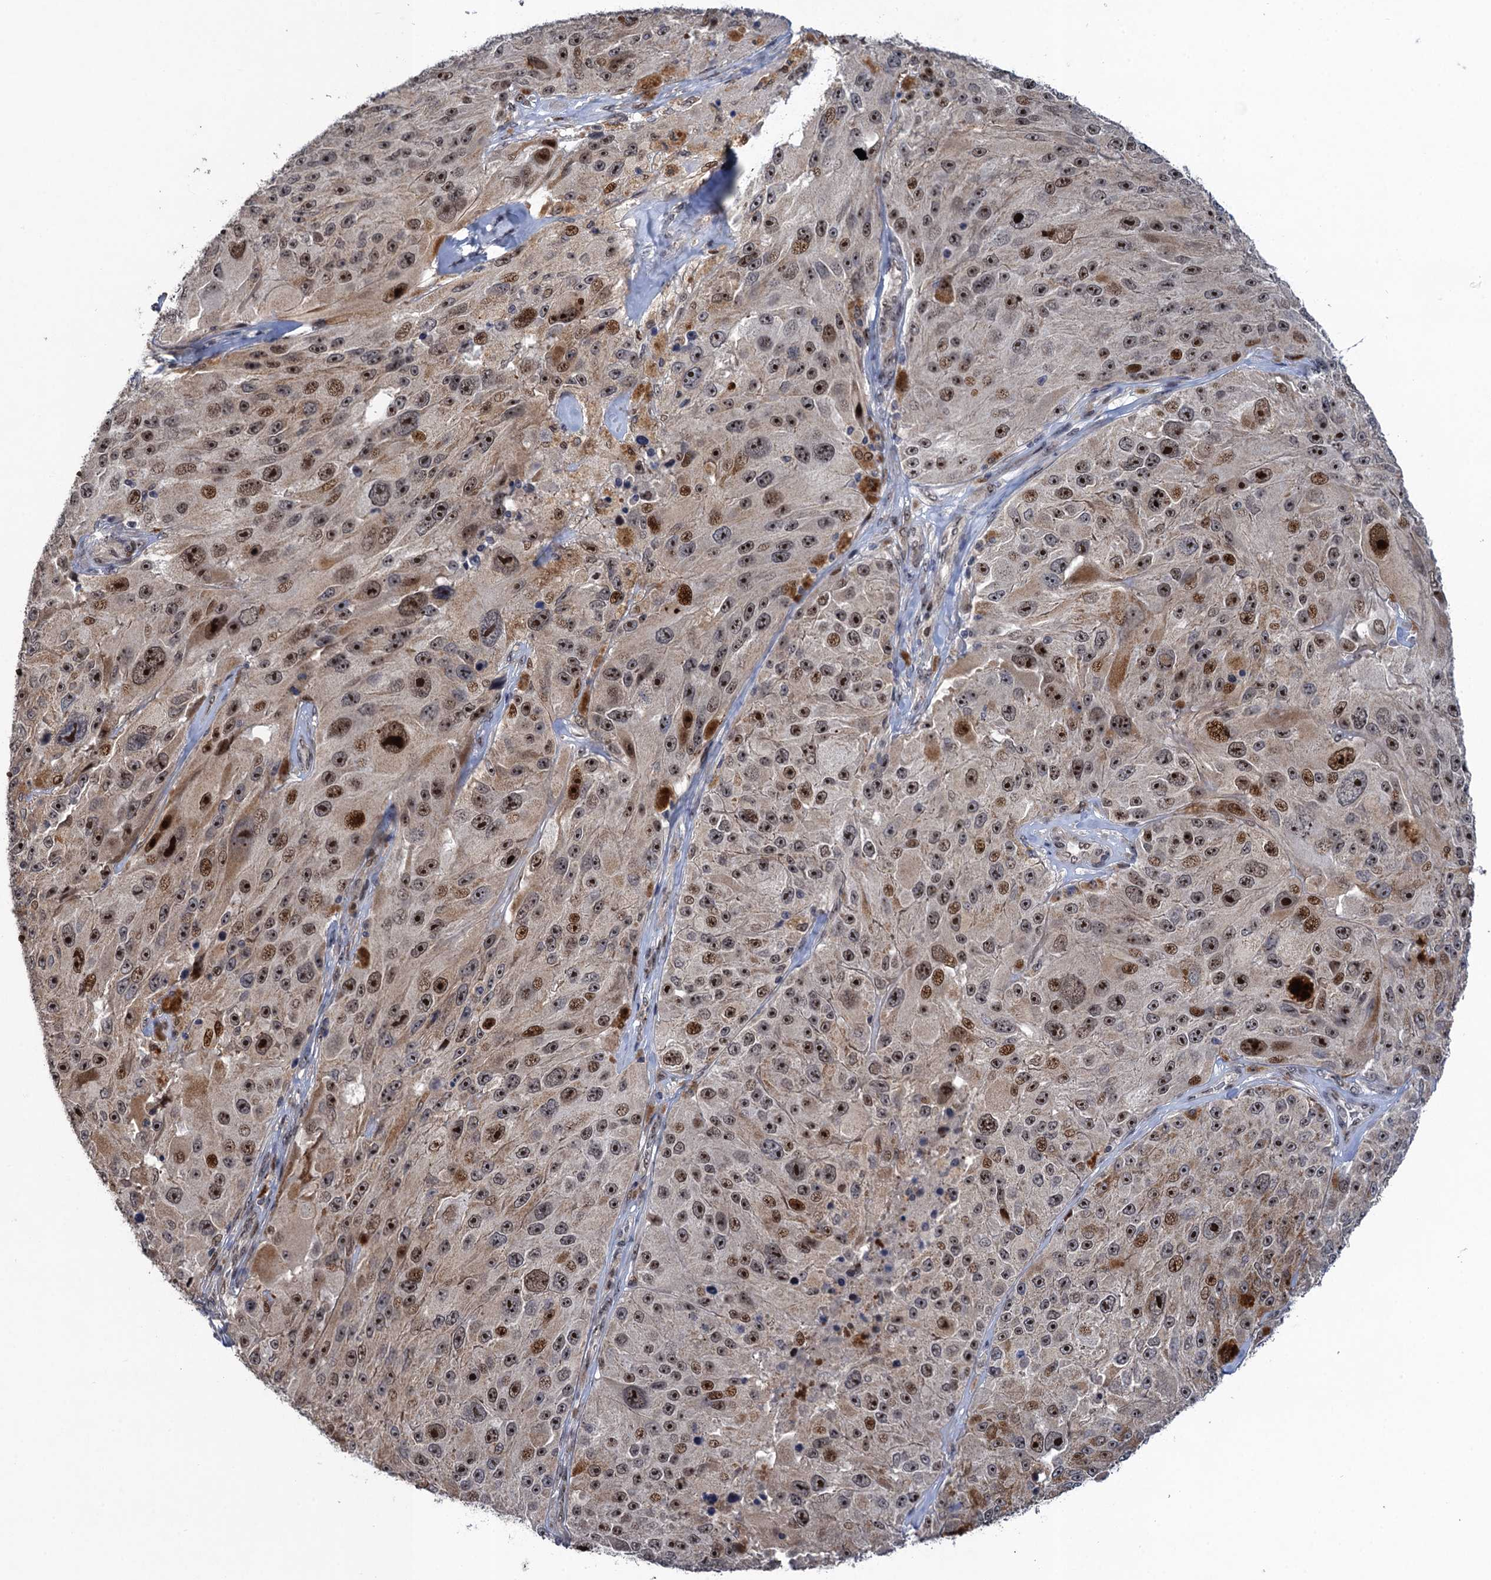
{"staining": {"intensity": "moderate", "quantity": ">75%", "location": "nuclear"}, "tissue": "melanoma", "cell_type": "Tumor cells", "image_type": "cancer", "snomed": [{"axis": "morphology", "description": "Malignant melanoma, Metastatic site"}, {"axis": "topography", "description": "Lymph node"}], "caption": "Immunohistochemistry of malignant melanoma (metastatic site) reveals medium levels of moderate nuclear staining in about >75% of tumor cells.", "gene": "ZAR1L", "patient": {"sex": "male", "age": 62}}